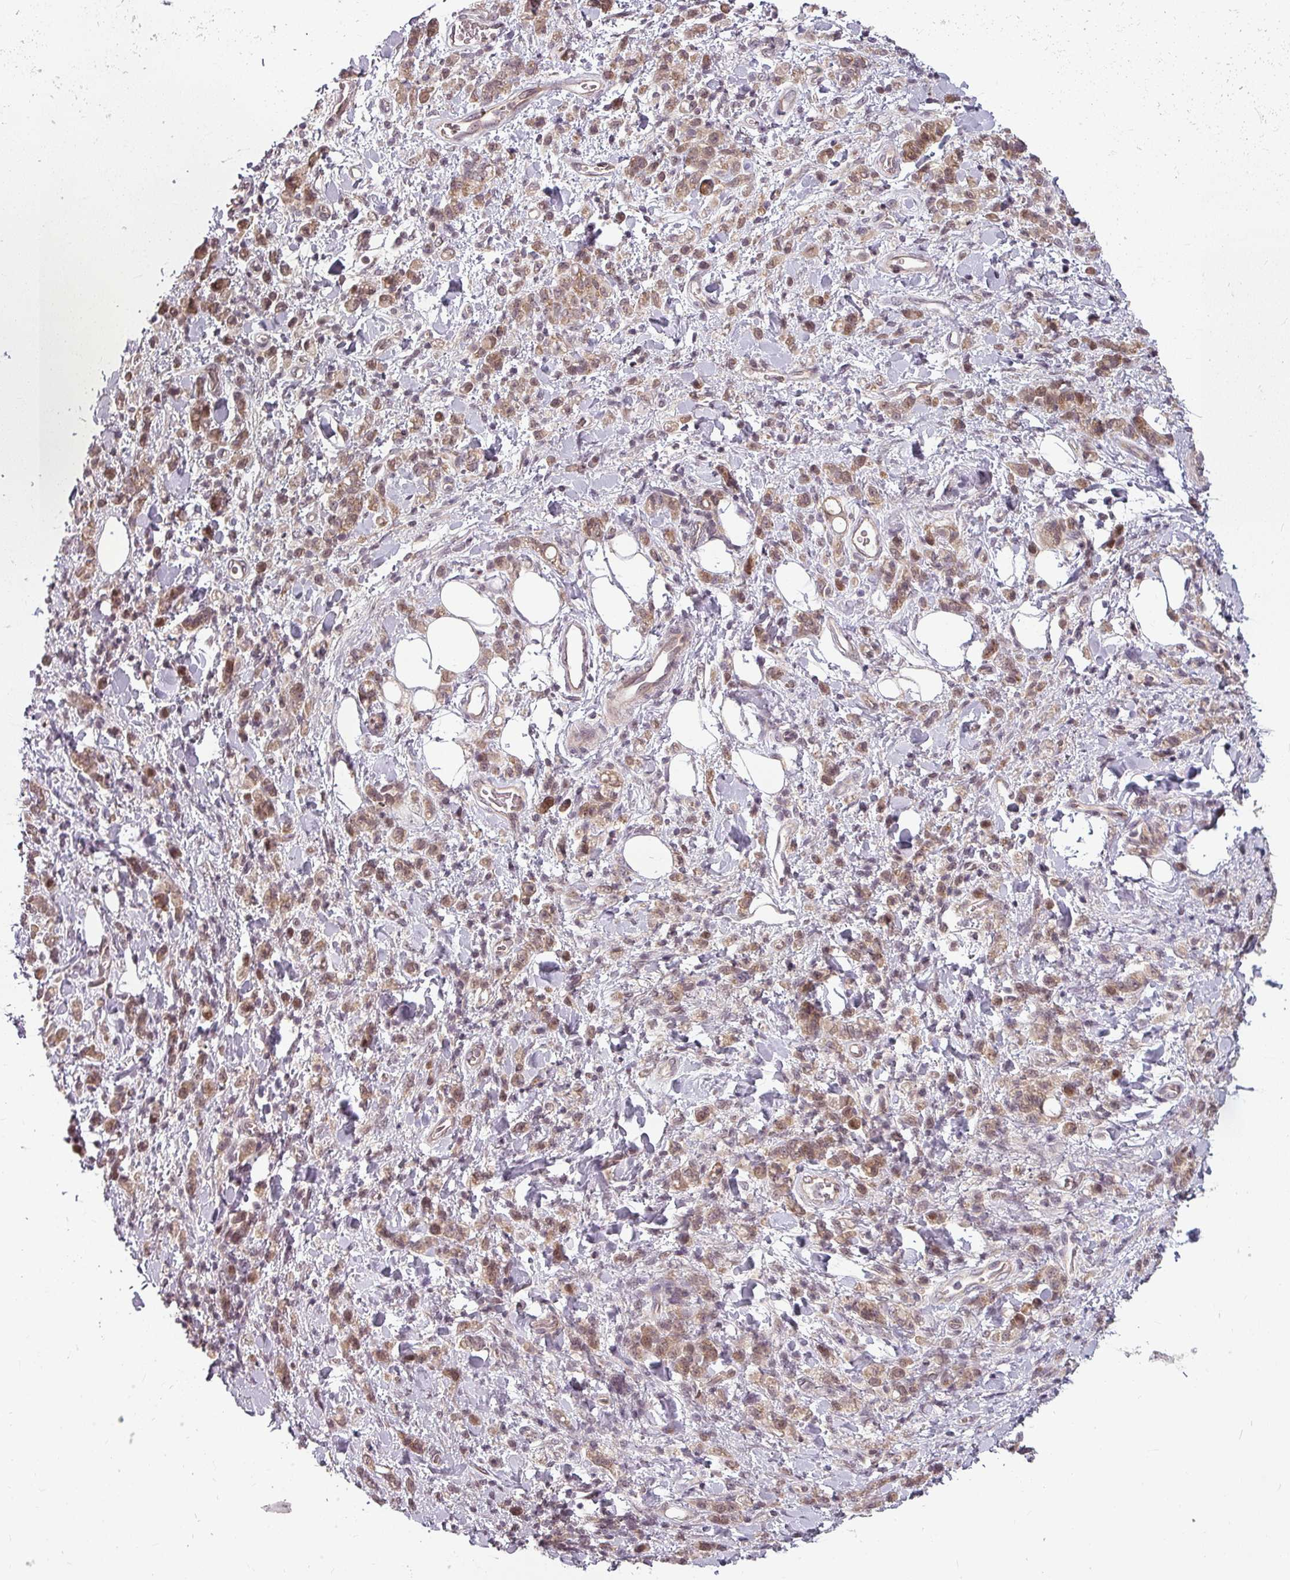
{"staining": {"intensity": "moderate", "quantity": ">75%", "location": "cytoplasmic/membranous"}, "tissue": "stomach cancer", "cell_type": "Tumor cells", "image_type": "cancer", "snomed": [{"axis": "morphology", "description": "Adenocarcinoma, NOS"}, {"axis": "topography", "description": "Stomach"}], "caption": "This is a micrograph of immunohistochemistry staining of stomach cancer (adenocarcinoma), which shows moderate staining in the cytoplasmic/membranous of tumor cells.", "gene": "CLIC1", "patient": {"sex": "male", "age": 77}}